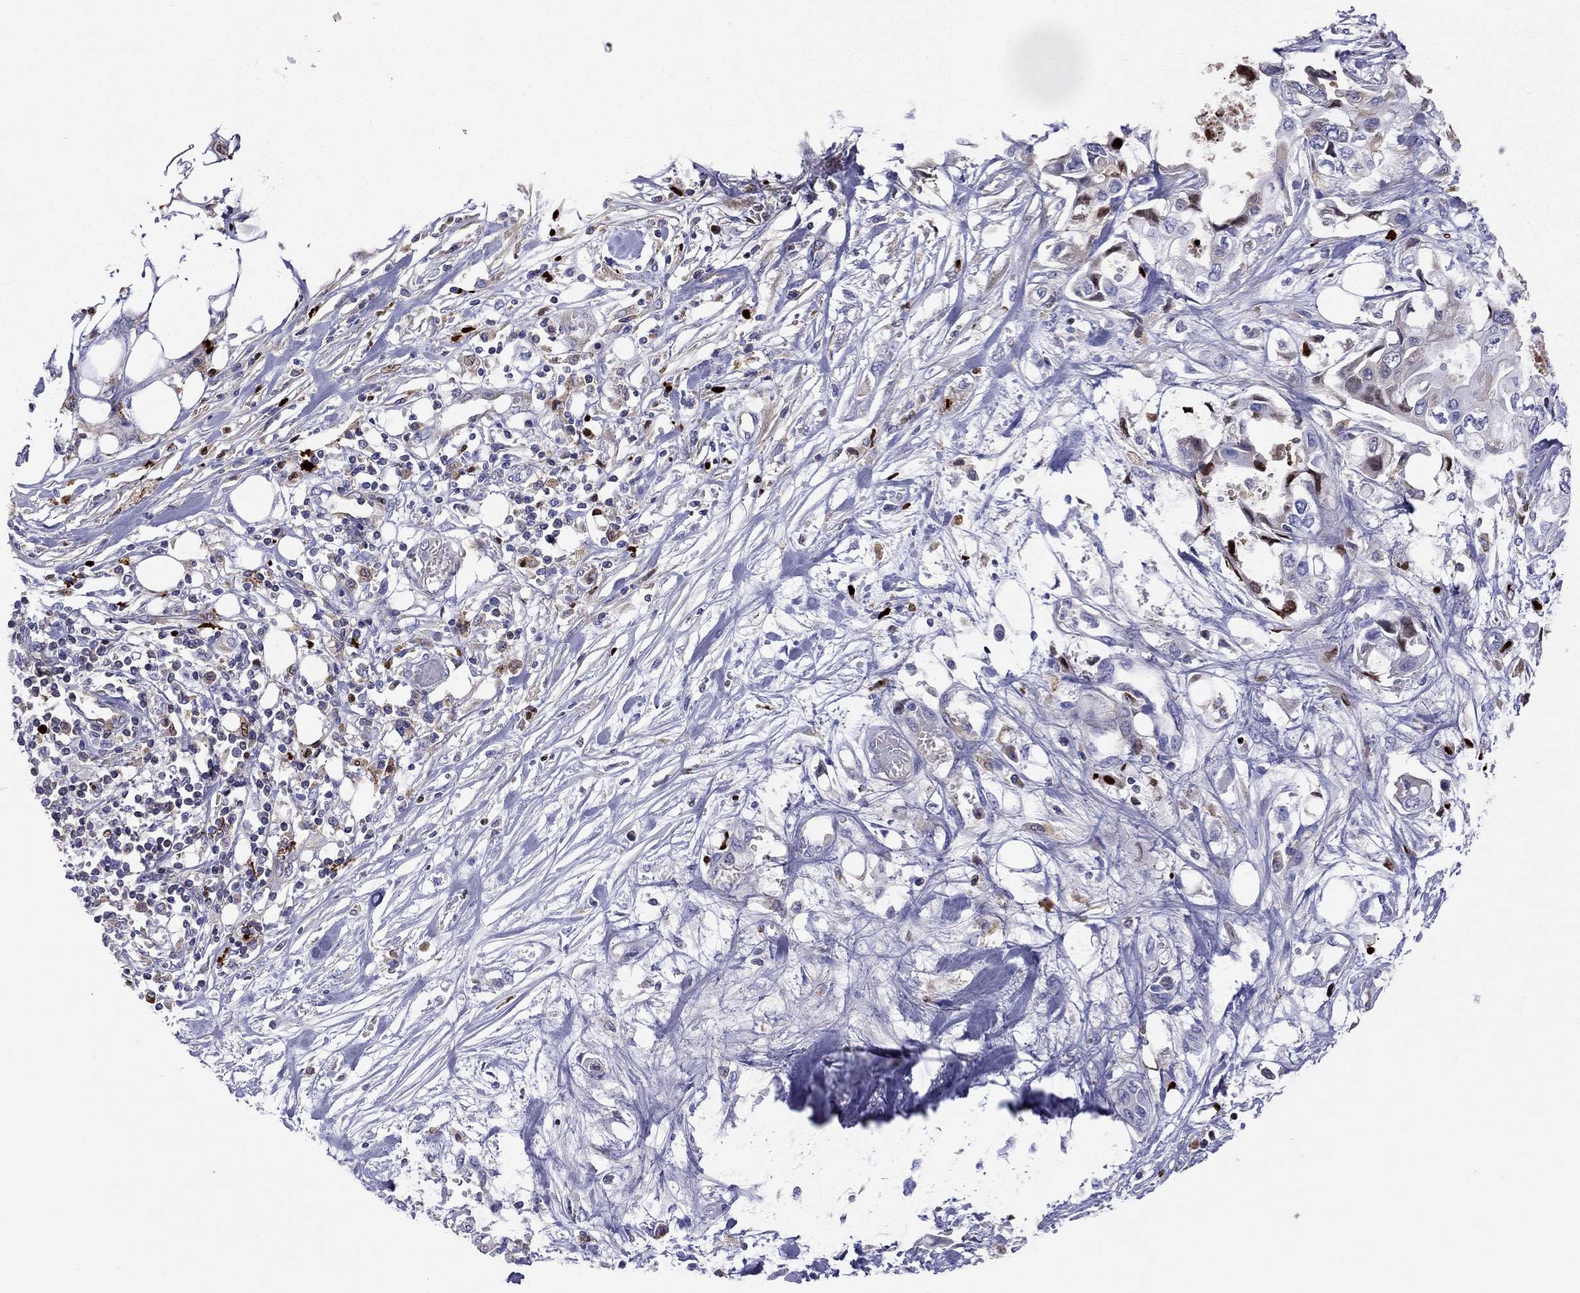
{"staining": {"intensity": "weak", "quantity": "<25%", "location": "cytoplasmic/membranous"}, "tissue": "pancreatic cancer", "cell_type": "Tumor cells", "image_type": "cancer", "snomed": [{"axis": "morphology", "description": "Adenocarcinoma, NOS"}, {"axis": "topography", "description": "Pancreas"}], "caption": "Tumor cells are negative for brown protein staining in pancreatic adenocarcinoma.", "gene": "SERPINA3", "patient": {"sex": "female", "age": 63}}